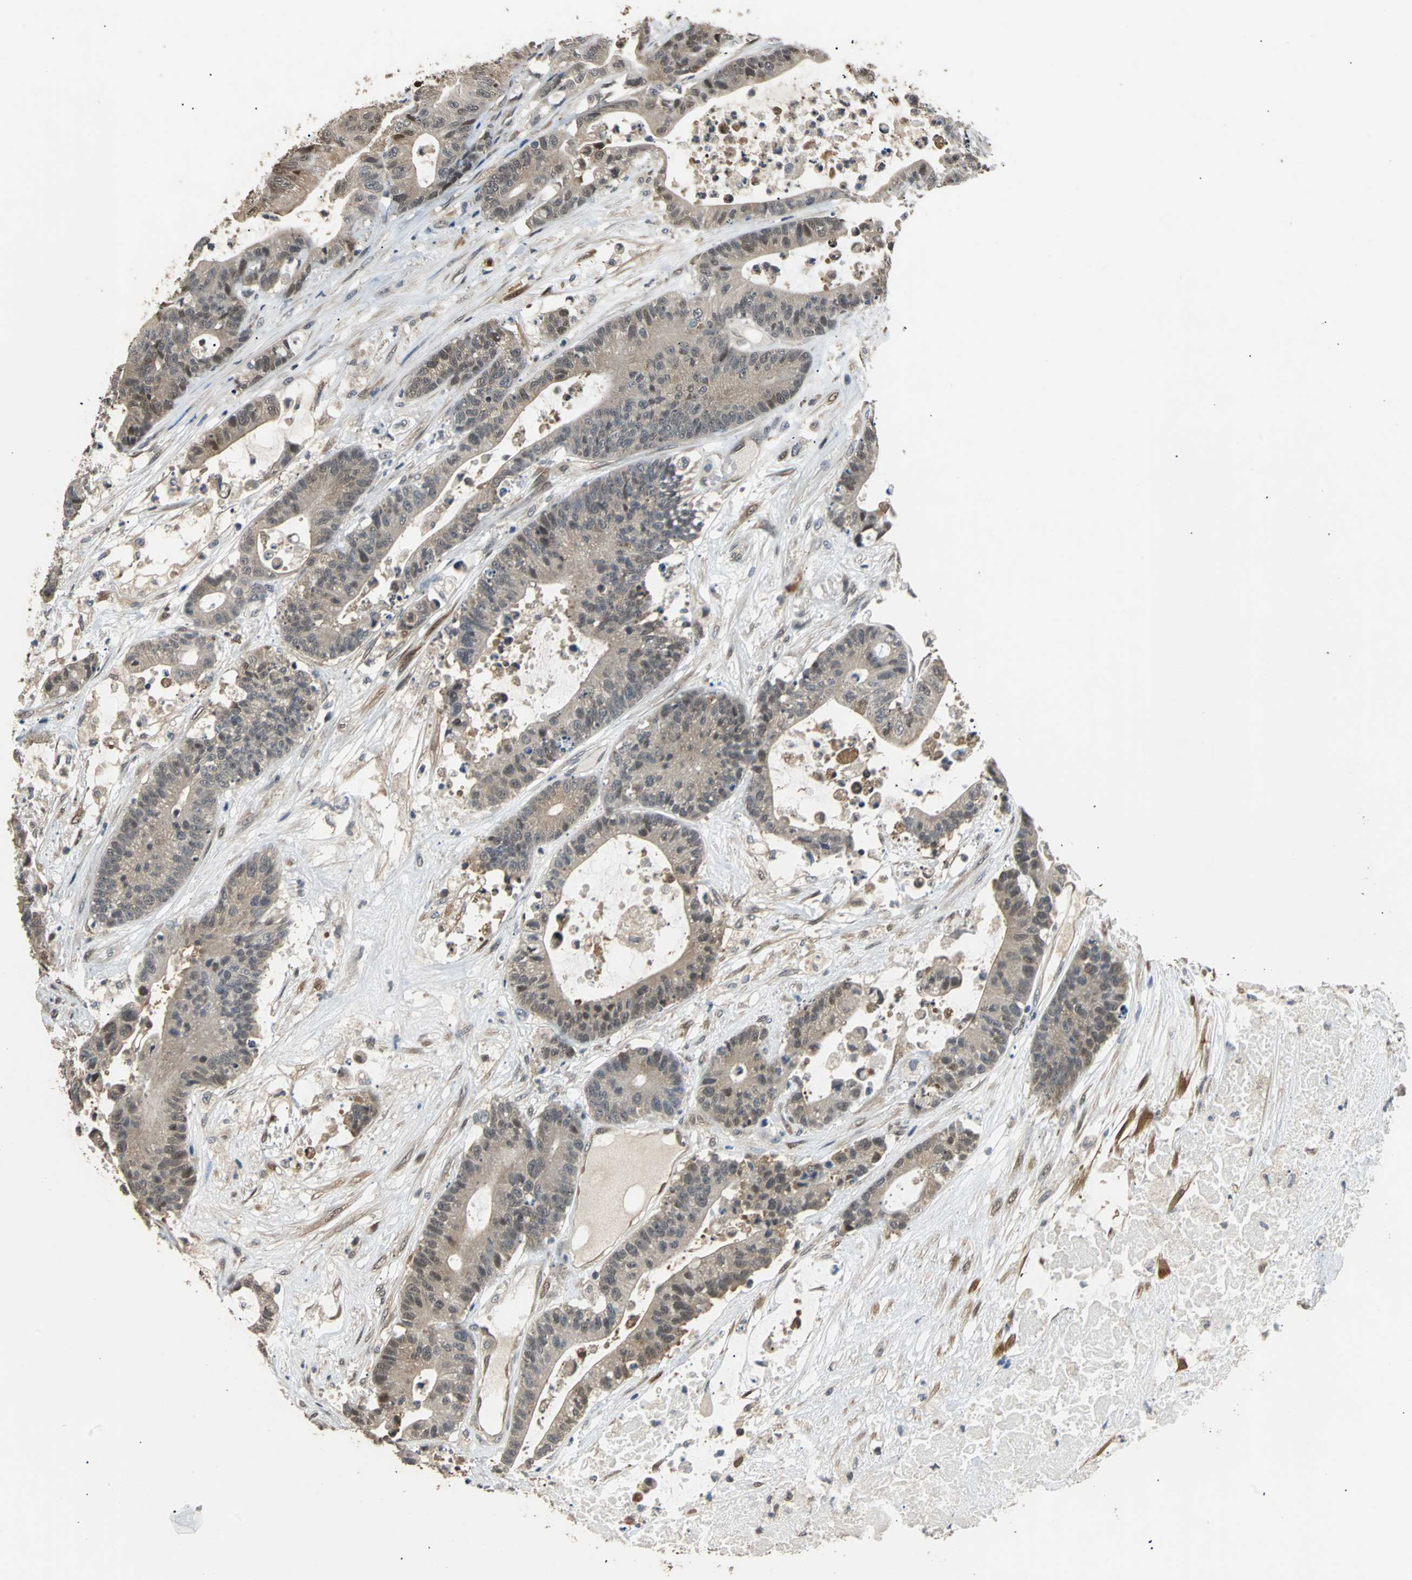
{"staining": {"intensity": "weak", "quantity": ">75%", "location": "cytoplasmic/membranous"}, "tissue": "colorectal cancer", "cell_type": "Tumor cells", "image_type": "cancer", "snomed": [{"axis": "morphology", "description": "Adenocarcinoma, NOS"}, {"axis": "topography", "description": "Colon"}], "caption": "Brown immunohistochemical staining in human colorectal cancer displays weak cytoplasmic/membranous expression in about >75% of tumor cells.", "gene": "PRDX6", "patient": {"sex": "female", "age": 84}}